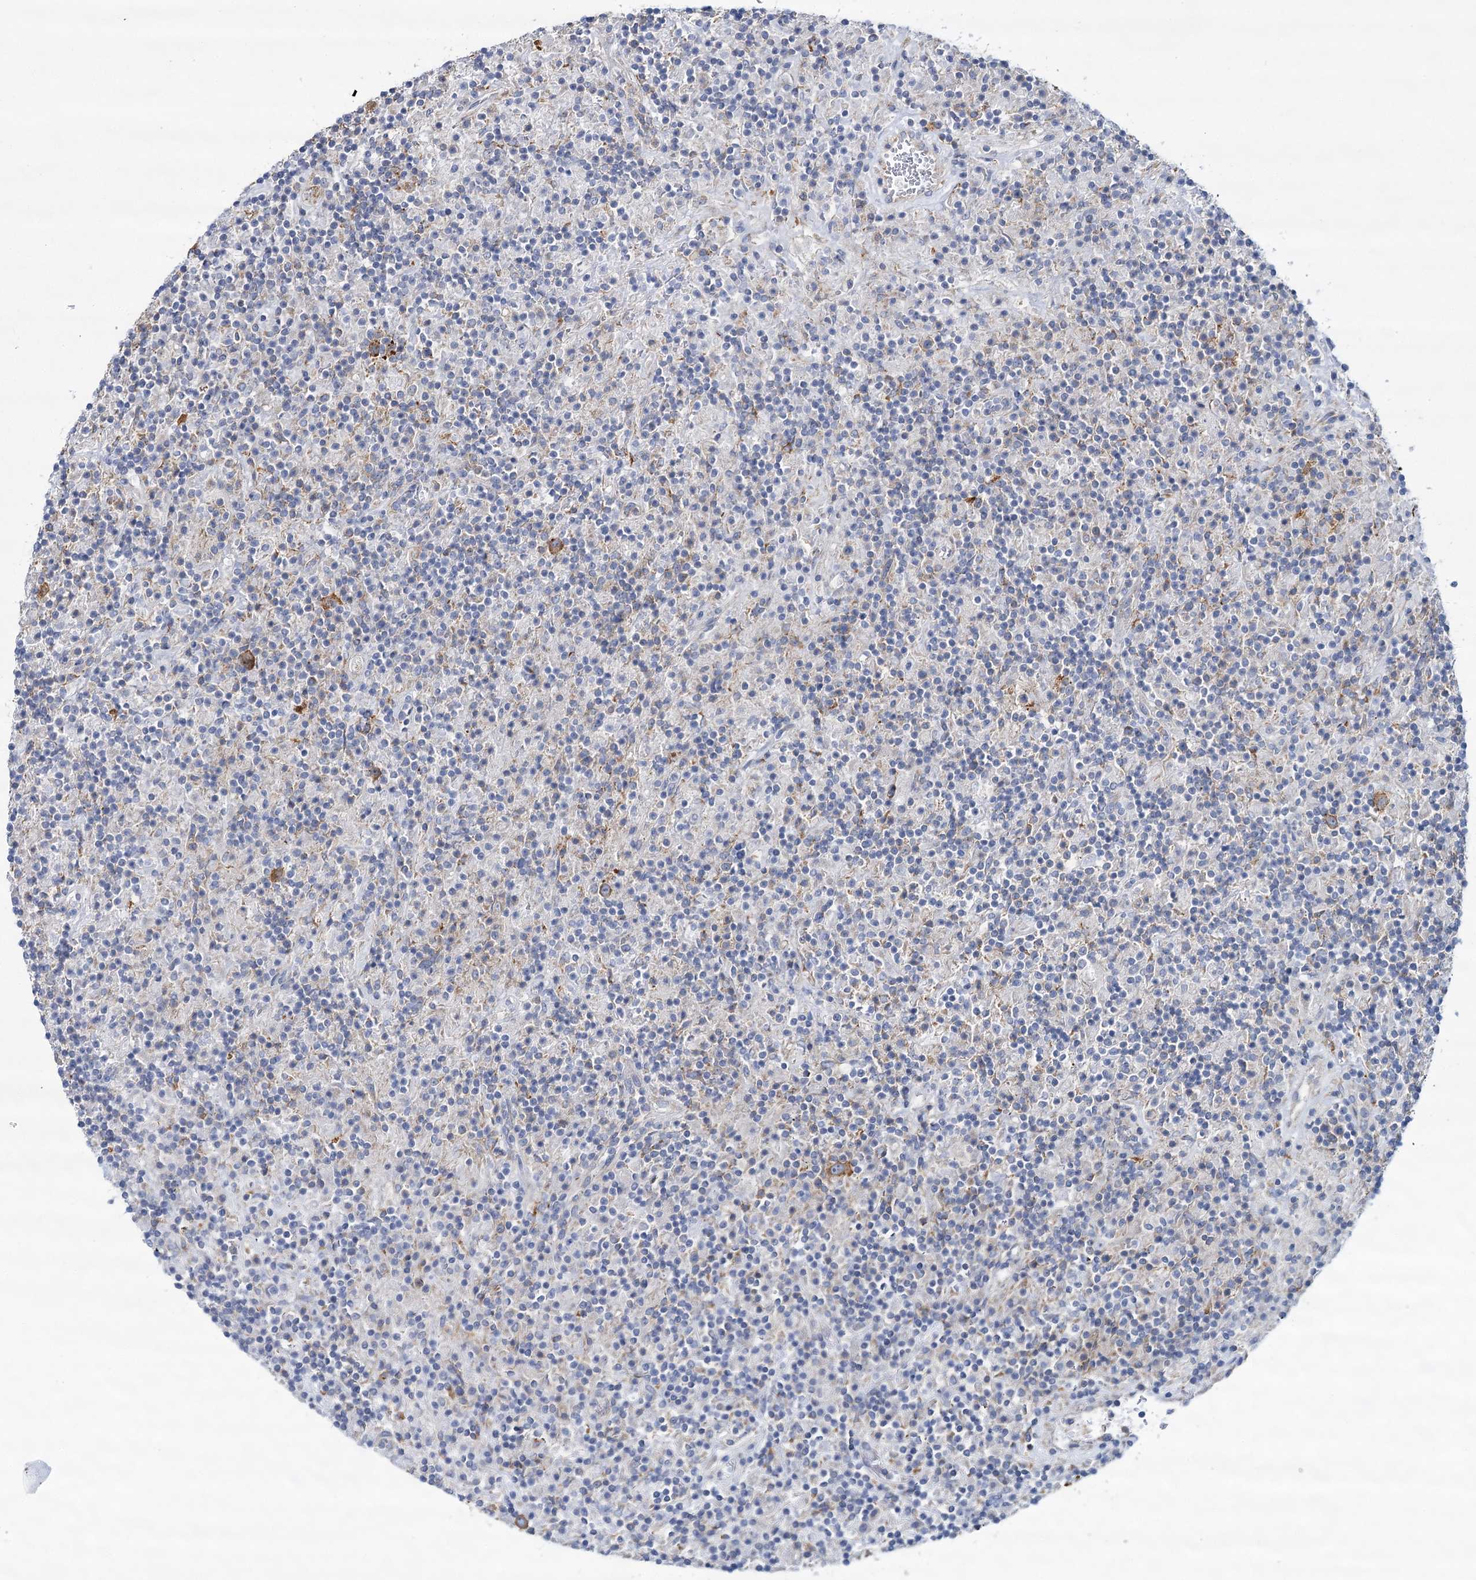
{"staining": {"intensity": "moderate", "quantity": ">75%", "location": "cytoplasmic/membranous"}, "tissue": "lymphoma", "cell_type": "Tumor cells", "image_type": "cancer", "snomed": [{"axis": "morphology", "description": "Hodgkin's disease, NOS"}, {"axis": "topography", "description": "Lymph node"}], "caption": "Tumor cells reveal medium levels of moderate cytoplasmic/membranous staining in approximately >75% of cells in human lymphoma. (DAB IHC with brightfield microscopy, high magnification).", "gene": "THUMPD3", "patient": {"sex": "male", "age": 70}}